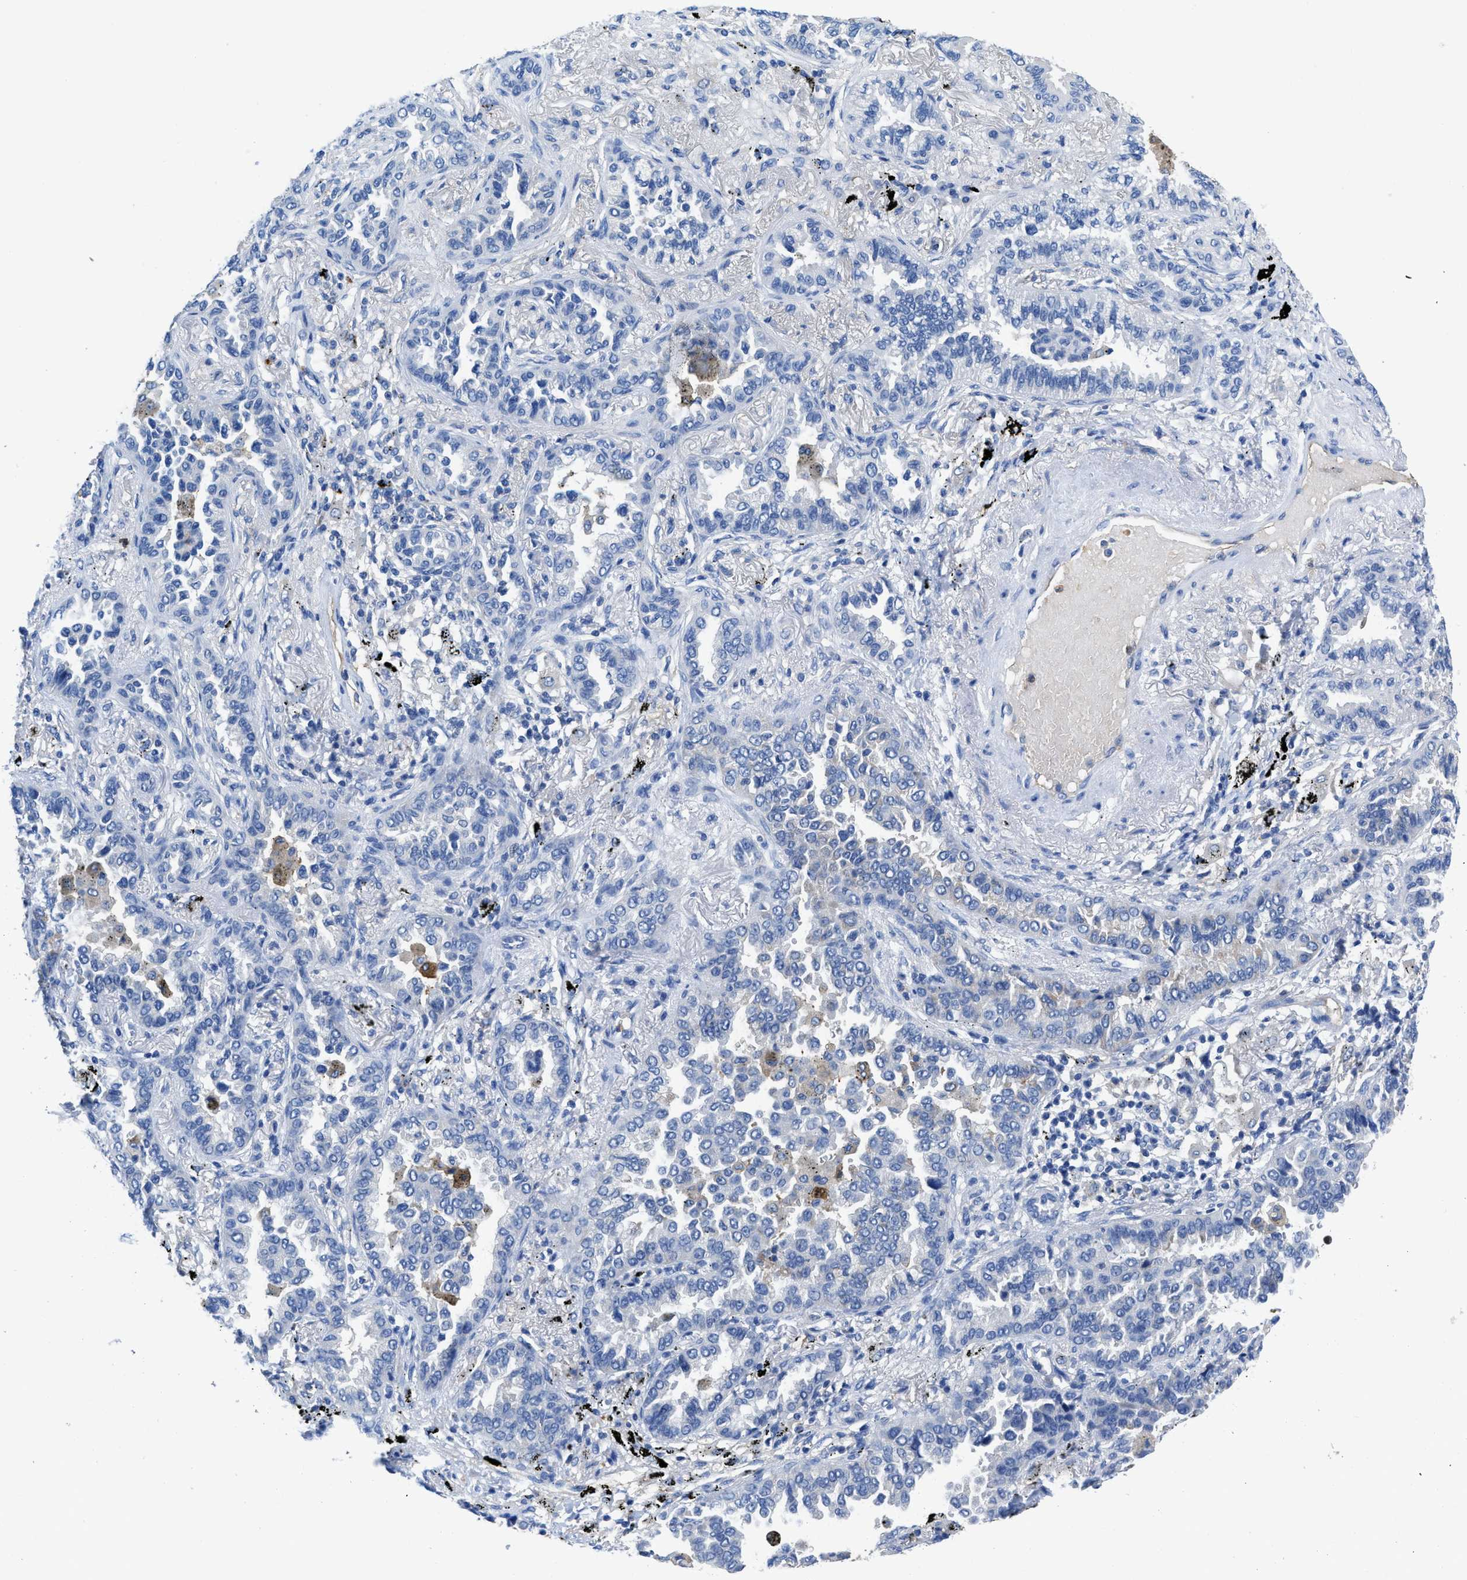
{"staining": {"intensity": "negative", "quantity": "none", "location": "none"}, "tissue": "lung cancer", "cell_type": "Tumor cells", "image_type": "cancer", "snomed": [{"axis": "morphology", "description": "Normal tissue, NOS"}, {"axis": "morphology", "description": "Adenocarcinoma, NOS"}, {"axis": "topography", "description": "Lung"}], "caption": "This photomicrograph is of lung adenocarcinoma stained with immunohistochemistry to label a protein in brown with the nuclei are counter-stained blue. There is no positivity in tumor cells. Brightfield microscopy of immunohistochemistry stained with DAB (3,3'-diaminobenzidine) (brown) and hematoxylin (blue), captured at high magnification.", "gene": "NEB", "patient": {"sex": "male", "age": 59}}